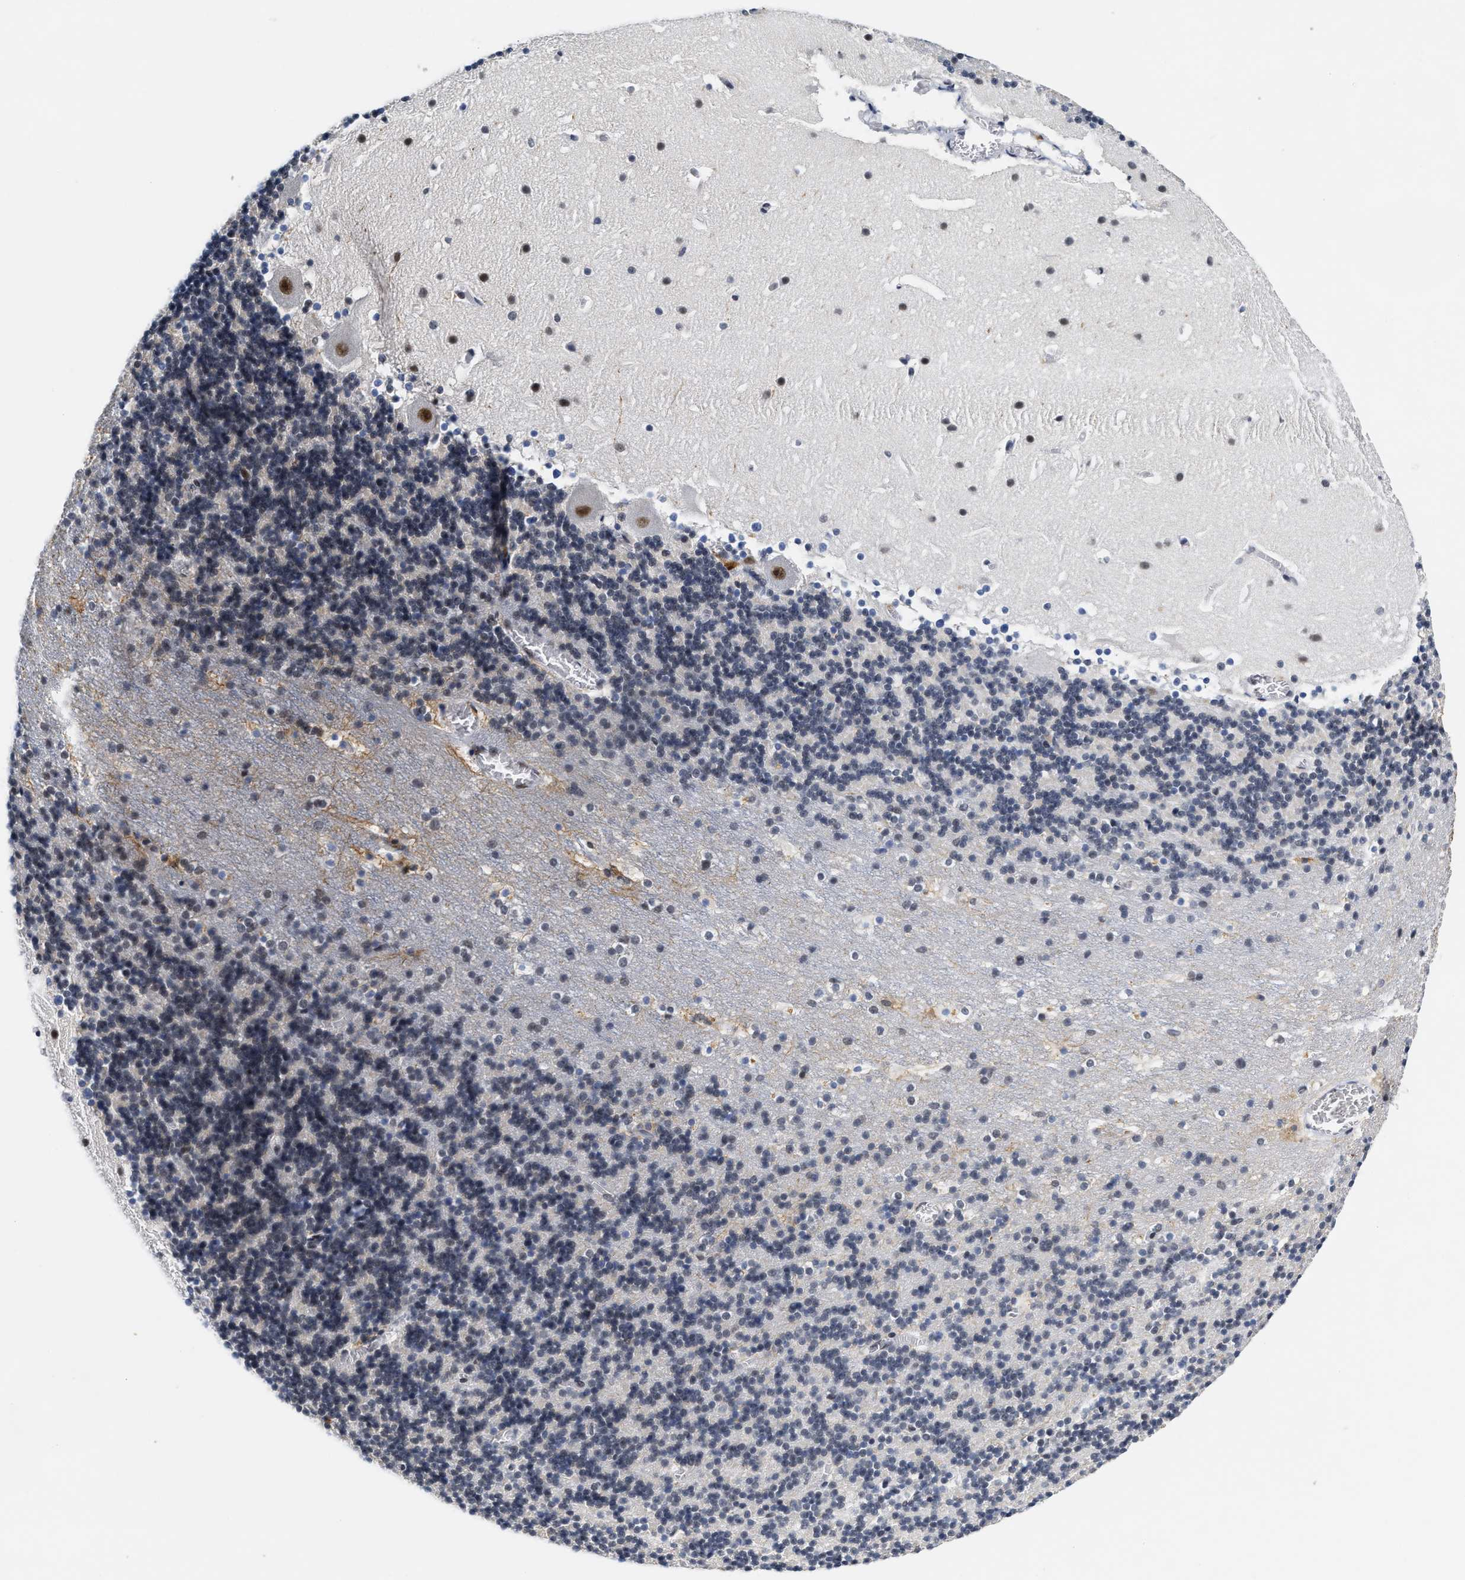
{"staining": {"intensity": "negative", "quantity": "none", "location": "none"}, "tissue": "cerebellum", "cell_type": "Cells in granular layer", "image_type": "normal", "snomed": [{"axis": "morphology", "description": "Normal tissue, NOS"}, {"axis": "topography", "description": "Cerebellum"}], "caption": "This is a photomicrograph of IHC staining of benign cerebellum, which shows no expression in cells in granular layer.", "gene": "INIP", "patient": {"sex": "male", "age": 45}}